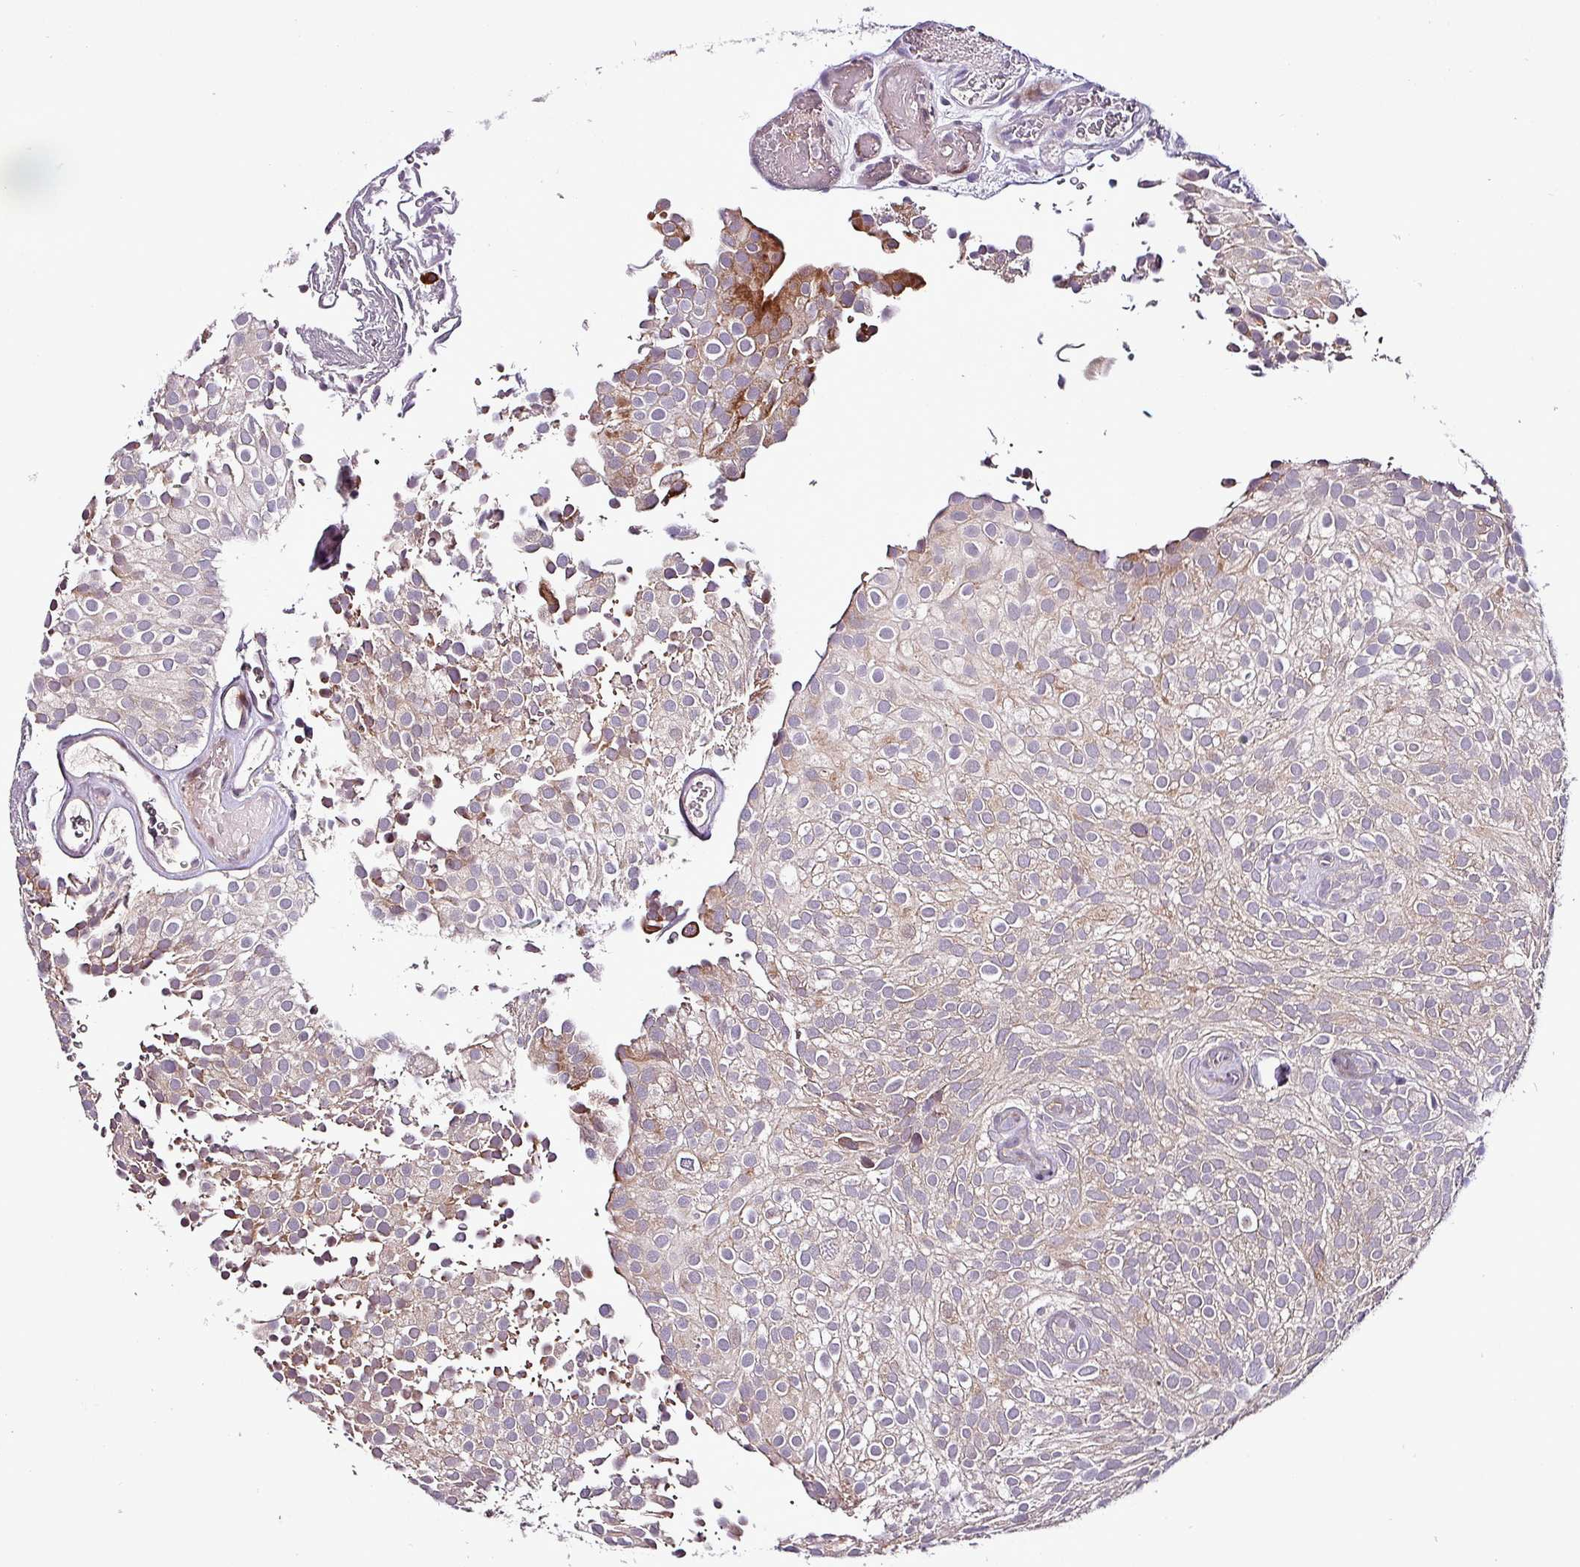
{"staining": {"intensity": "moderate", "quantity": "25%-75%", "location": "cytoplasmic/membranous"}, "tissue": "urothelial cancer", "cell_type": "Tumor cells", "image_type": "cancer", "snomed": [{"axis": "morphology", "description": "Urothelial carcinoma, Low grade"}, {"axis": "topography", "description": "Urinary bladder"}], "caption": "Immunohistochemical staining of human urothelial cancer exhibits medium levels of moderate cytoplasmic/membranous positivity in about 25%-75% of tumor cells.", "gene": "GRAPL", "patient": {"sex": "male", "age": 78}}